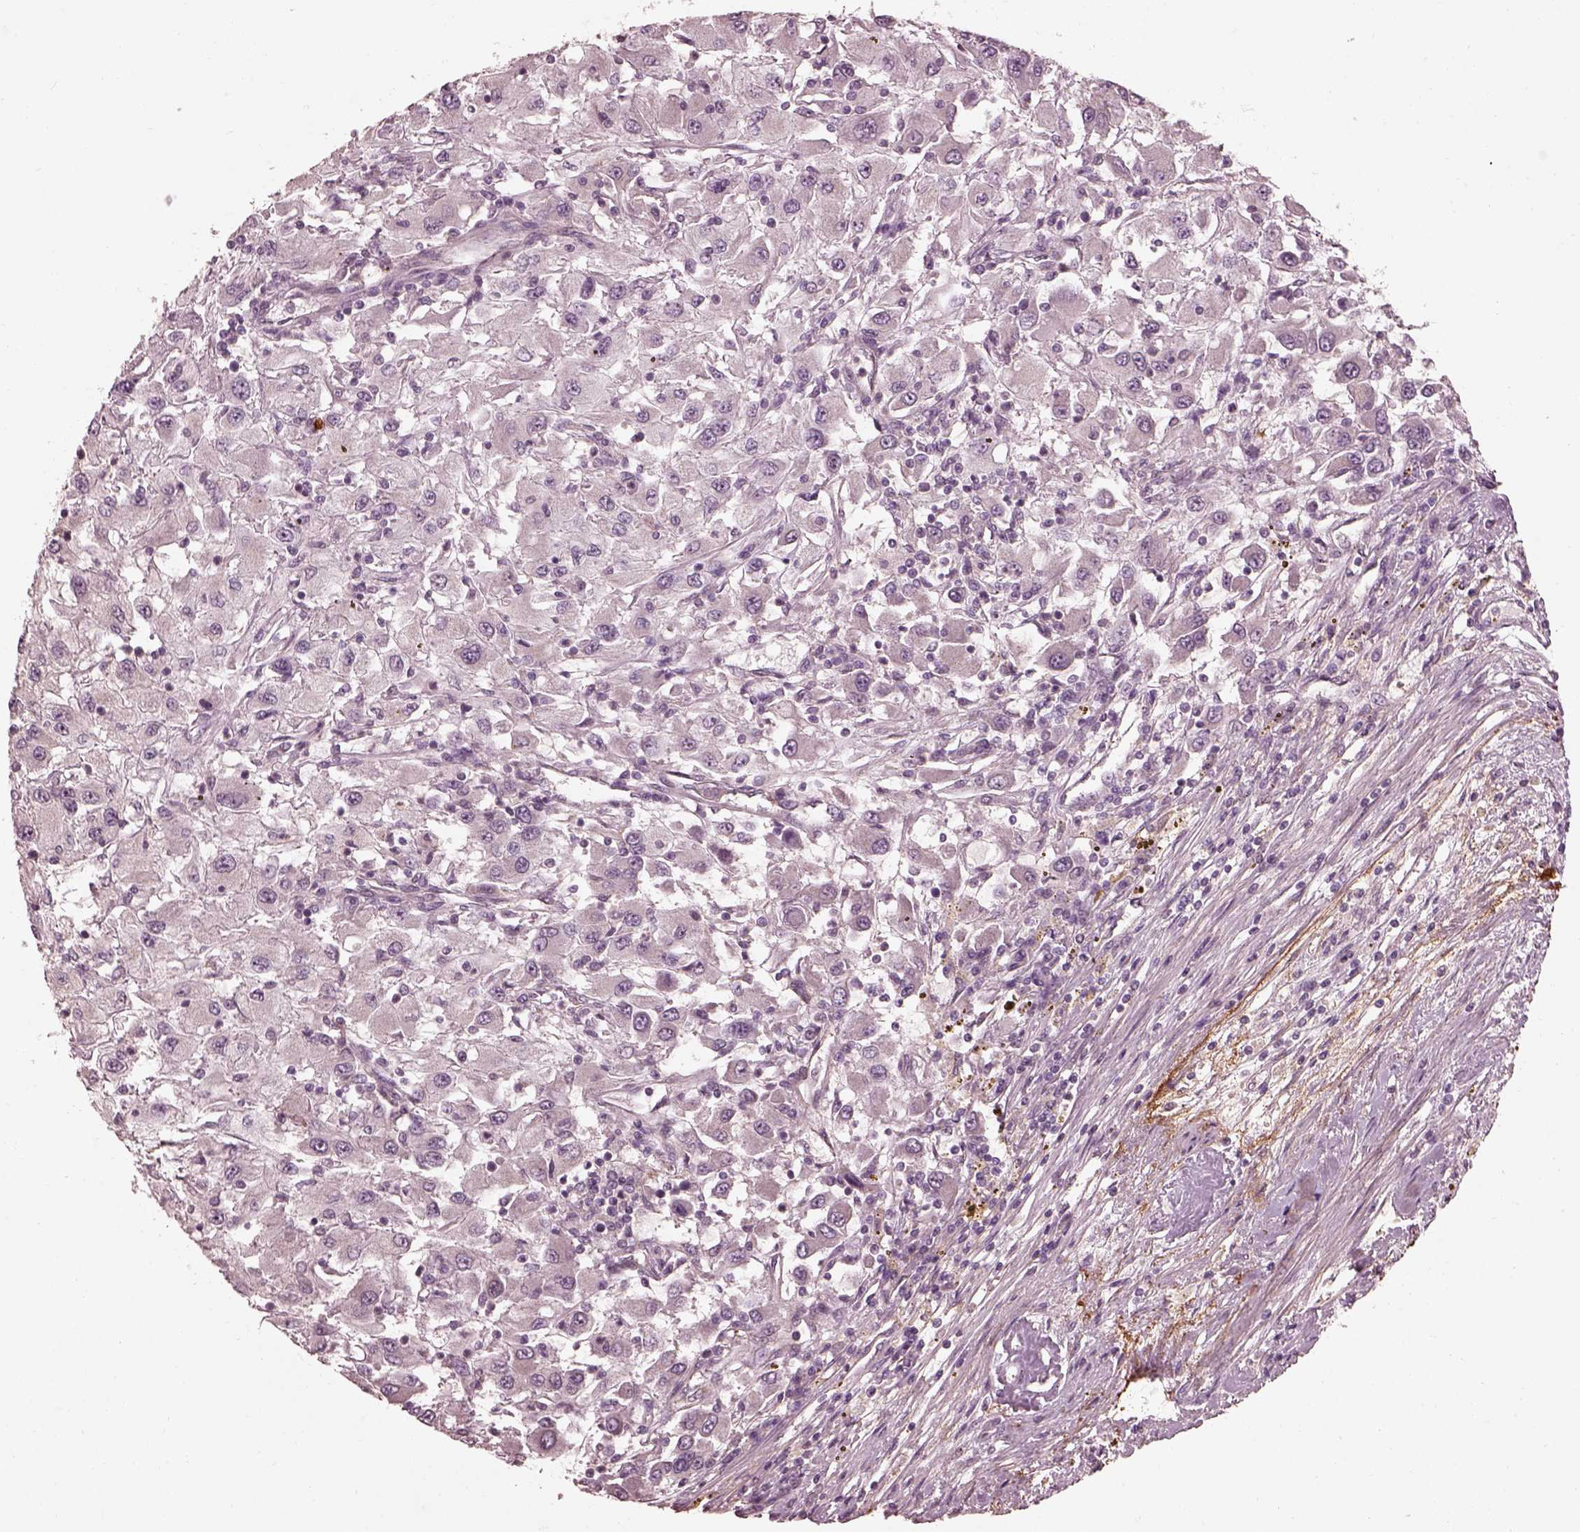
{"staining": {"intensity": "negative", "quantity": "none", "location": "none"}, "tissue": "renal cancer", "cell_type": "Tumor cells", "image_type": "cancer", "snomed": [{"axis": "morphology", "description": "Adenocarcinoma, NOS"}, {"axis": "topography", "description": "Kidney"}], "caption": "Tumor cells are negative for brown protein staining in adenocarcinoma (renal).", "gene": "EFEMP1", "patient": {"sex": "female", "age": 67}}